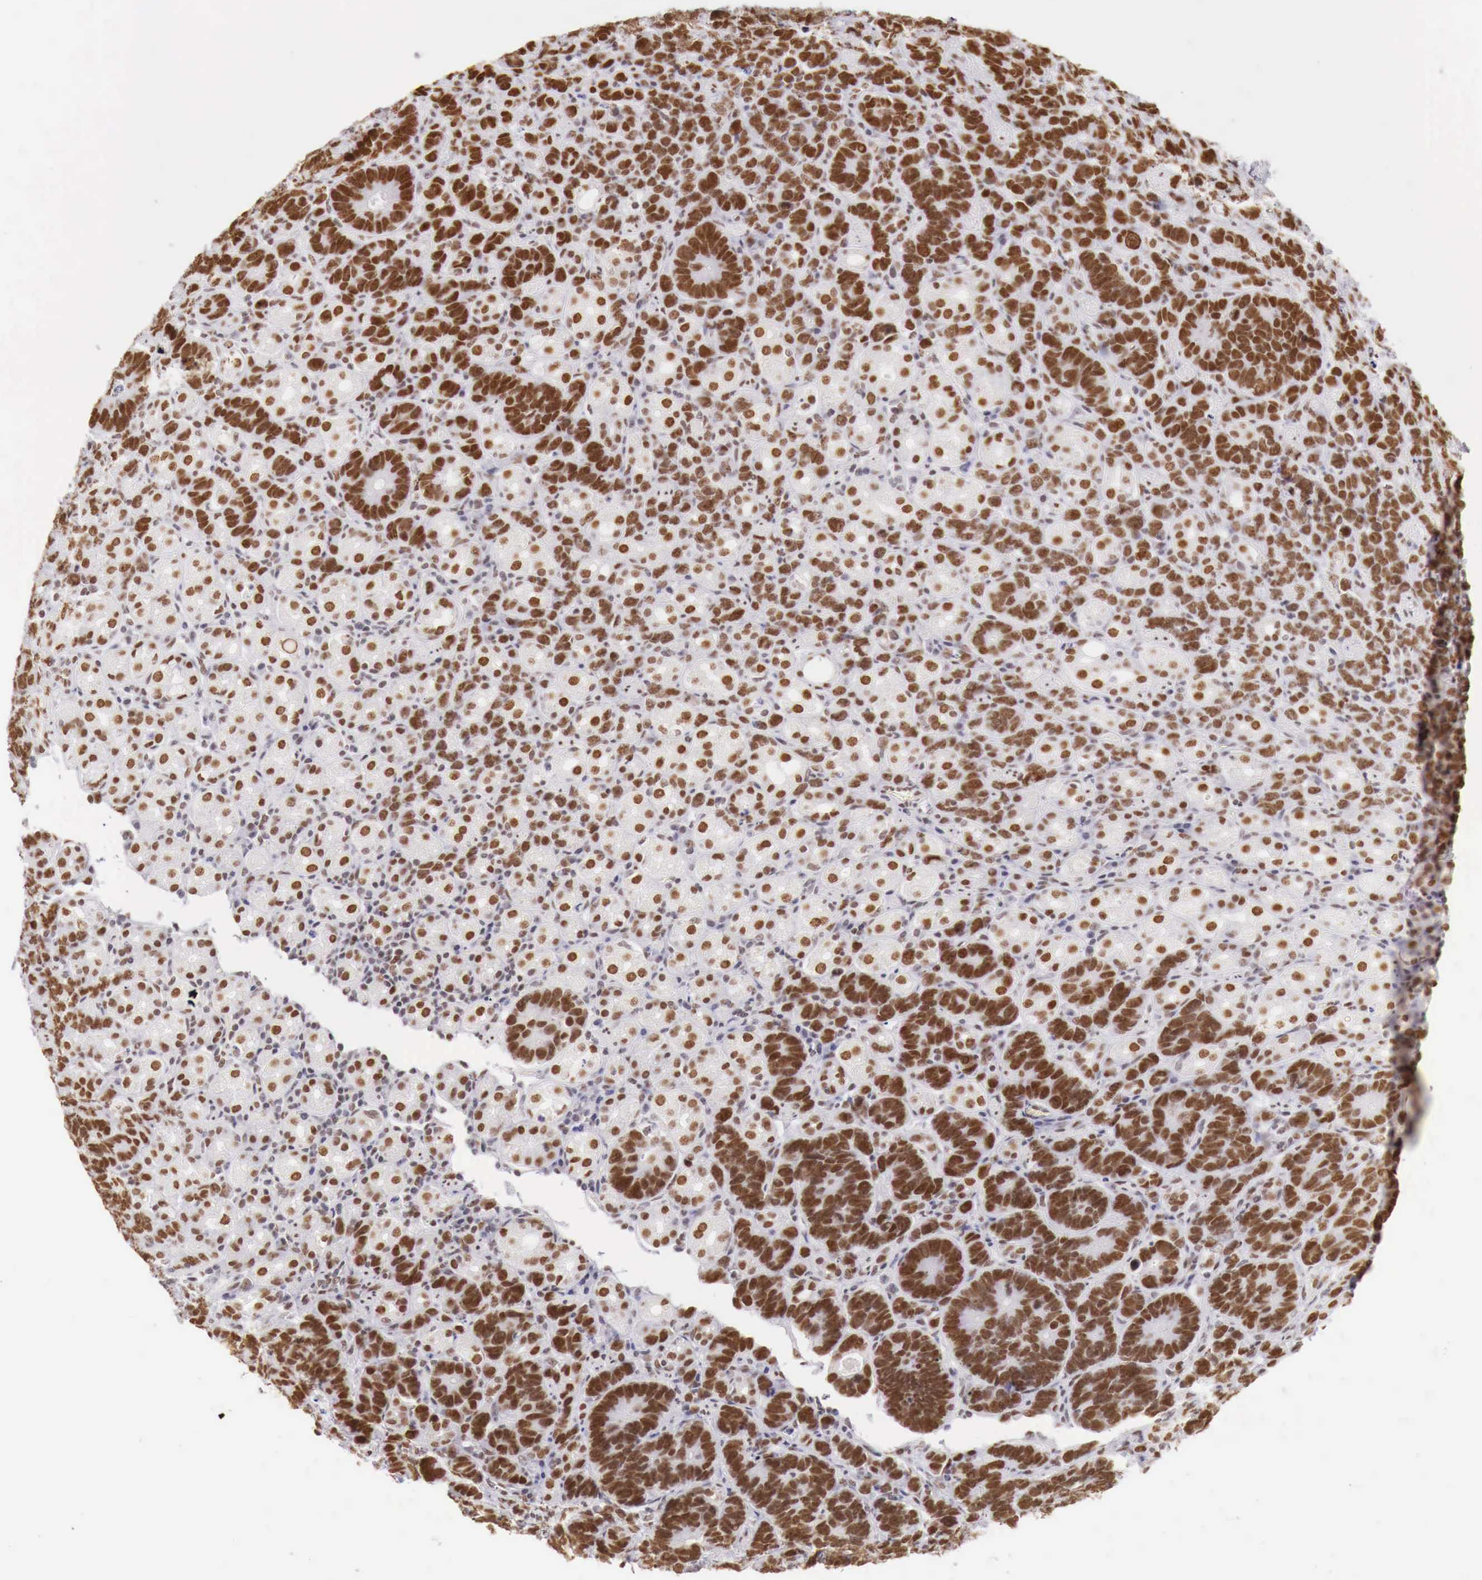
{"staining": {"intensity": "strong", "quantity": "25%-75%", "location": "nuclear"}, "tissue": "stomach cancer", "cell_type": "Tumor cells", "image_type": "cancer", "snomed": [{"axis": "morphology", "description": "Adenocarcinoma, NOS"}, {"axis": "topography", "description": "Stomach, upper"}], "caption": "This image exhibits immunohistochemistry (IHC) staining of human adenocarcinoma (stomach), with high strong nuclear staining in approximately 25%-75% of tumor cells.", "gene": "PHF14", "patient": {"sex": "male", "age": 71}}